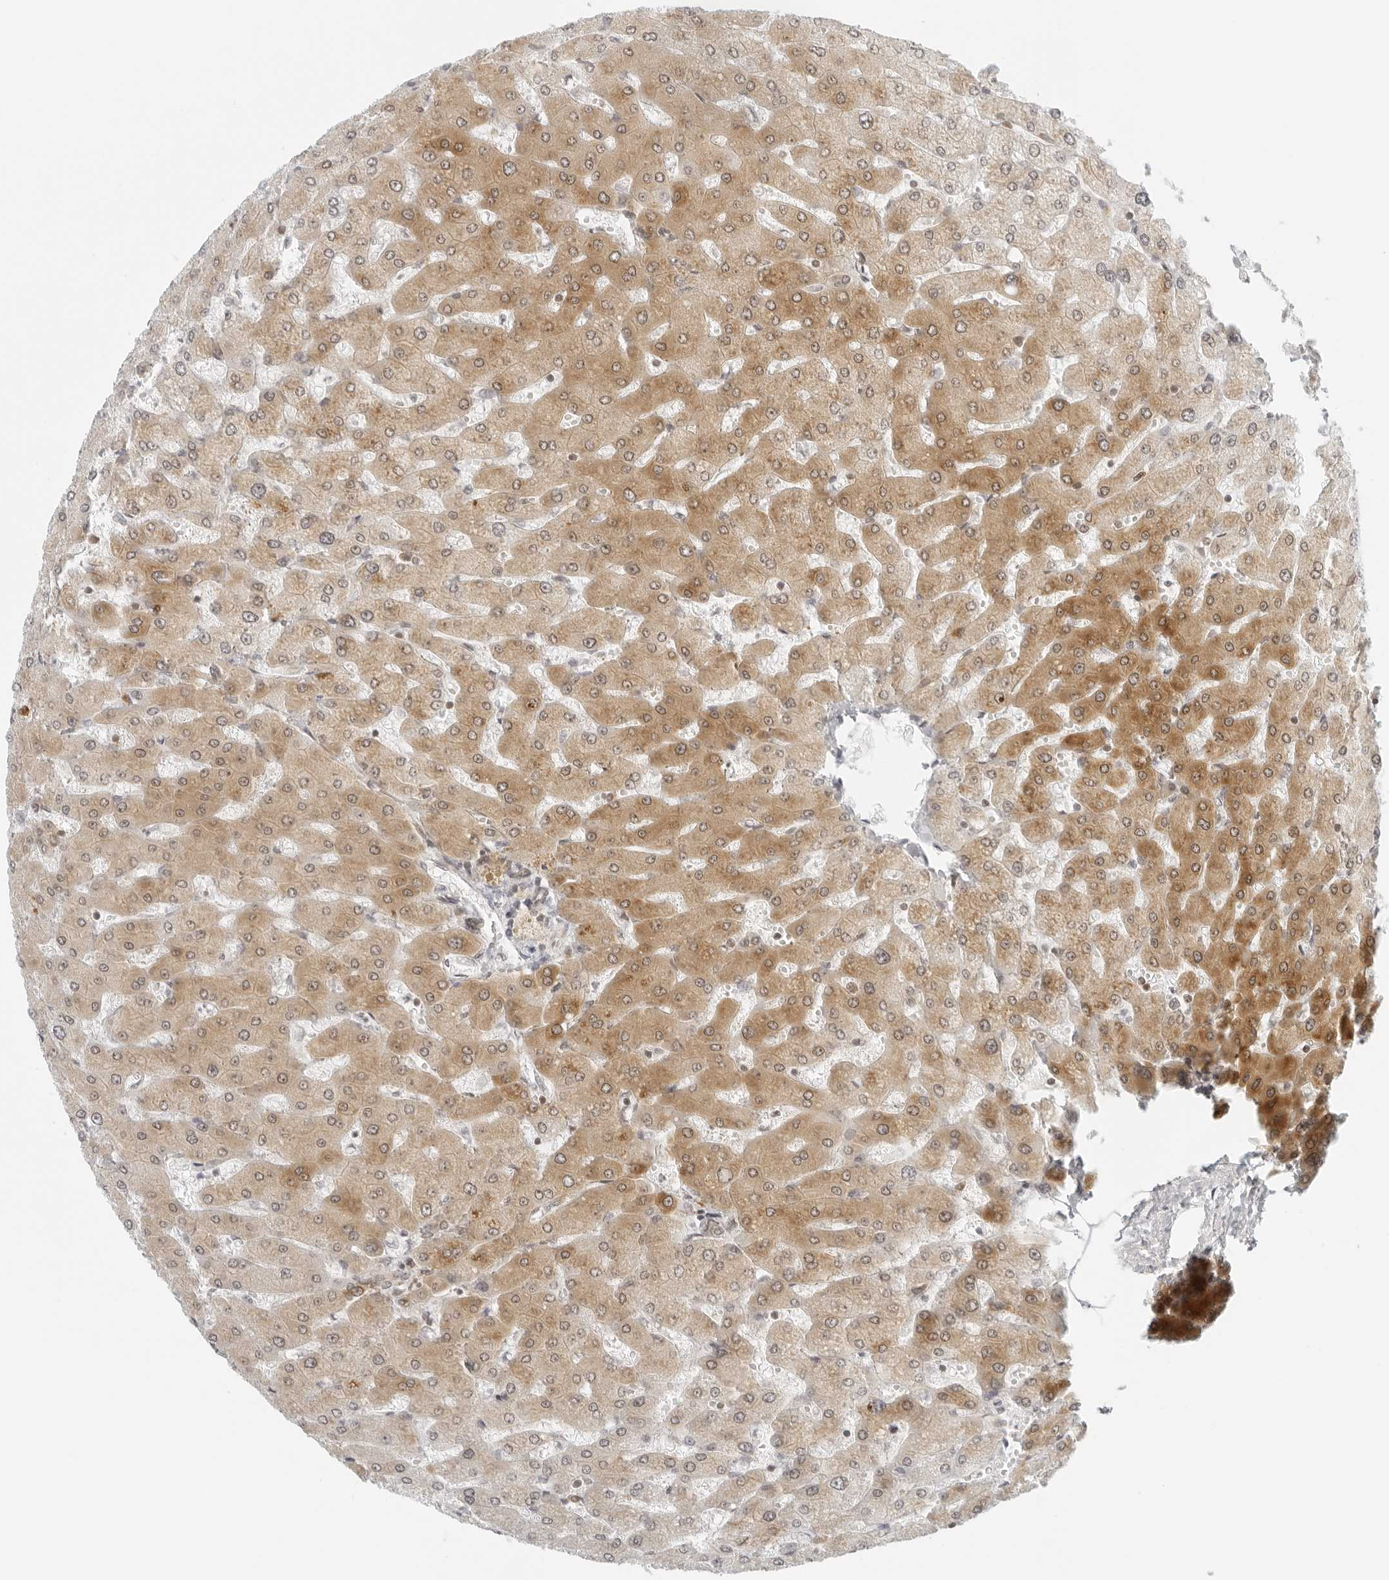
{"staining": {"intensity": "weak", "quantity": ">75%", "location": "cytoplasmic/membranous,nuclear"}, "tissue": "liver", "cell_type": "Cholangiocytes", "image_type": "normal", "snomed": [{"axis": "morphology", "description": "Normal tissue, NOS"}, {"axis": "topography", "description": "Liver"}], "caption": "Weak cytoplasmic/membranous,nuclear staining is identified in approximately >75% of cholangiocytes in unremarkable liver.", "gene": "EIF4G1", "patient": {"sex": "male", "age": 55}}